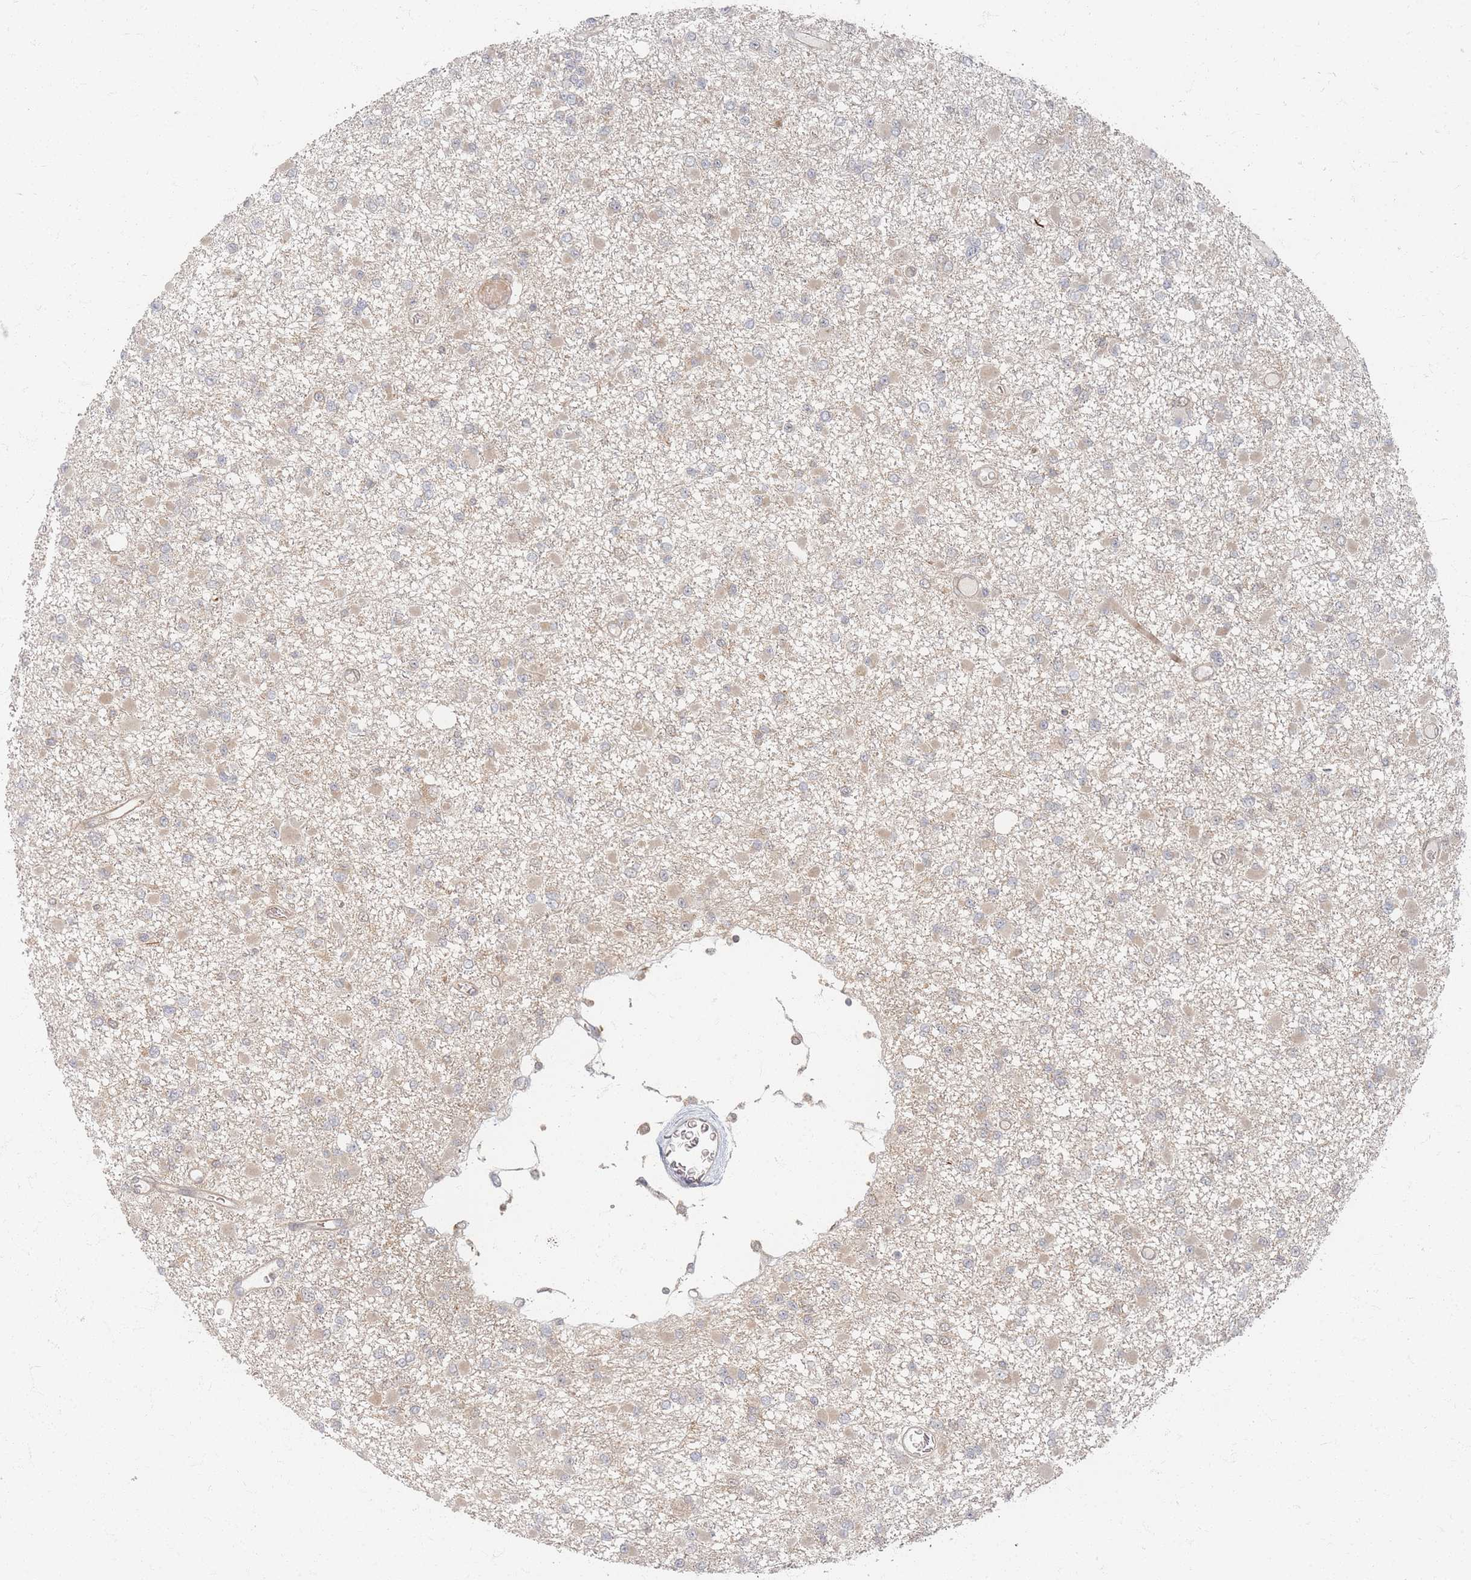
{"staining": {"intensity": "weak", "quantity": "<25%", "location": "cytoplasmic/membranous"}, "tissue": "glioma", "cell_type": "Tumor cells", "image_type": "cancer", "snomed": [{"axis": "morphology", "description": "Glioma, malignant, Low grade"}, {"axis": "topography", "description": "Brain"}], "caption": "Protein analysis of malignant glioma (low-grade) demonstrates no significant positivity in tumor cells. (Brightfield microscopy of DAB immunohistochemistry at high magnification).", "gene": "PSMD9", "patient": {"sex": "female", "age": 22}}